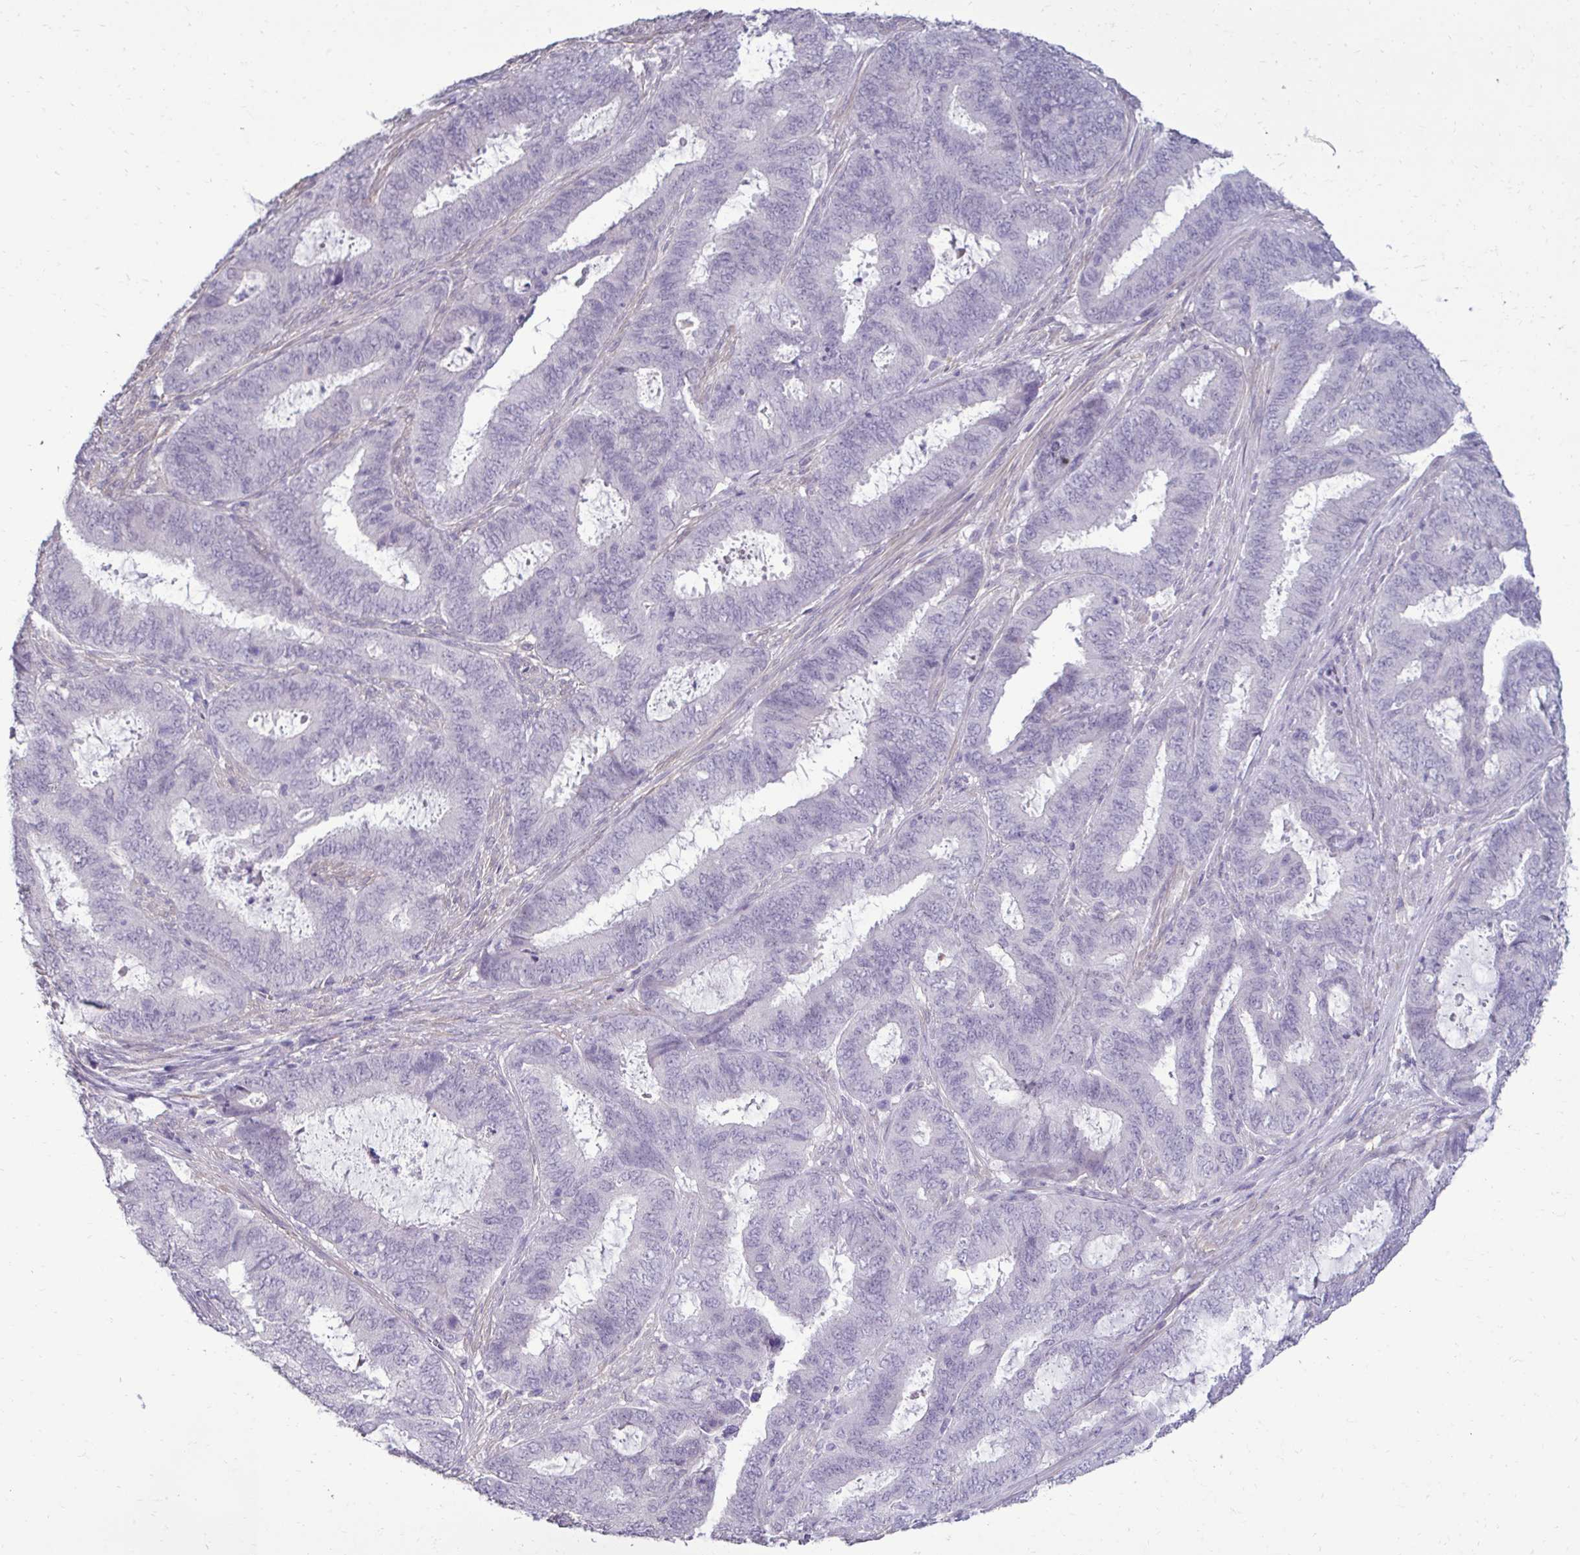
{"staining": {"intensity": "negative", "quantity": "none", "location": "none"}, "tissue": "endometrial cancer", "cell_type": "Tumor cells", "image_type": "cancer", "snomed": [{"axis": "morphology", "description": "Adenocarcinoma, NOS"}, {"axis": "topography", "description": "Endometrium"}], "caption": "DAB (3,3'-diaminobenzidine) immunohistochemical staining of endometrial cancer demonstrates no significant positivity in tumor cells.", "gene": "SLC30A3", "patient": {"sex": "female", "age": 51}}